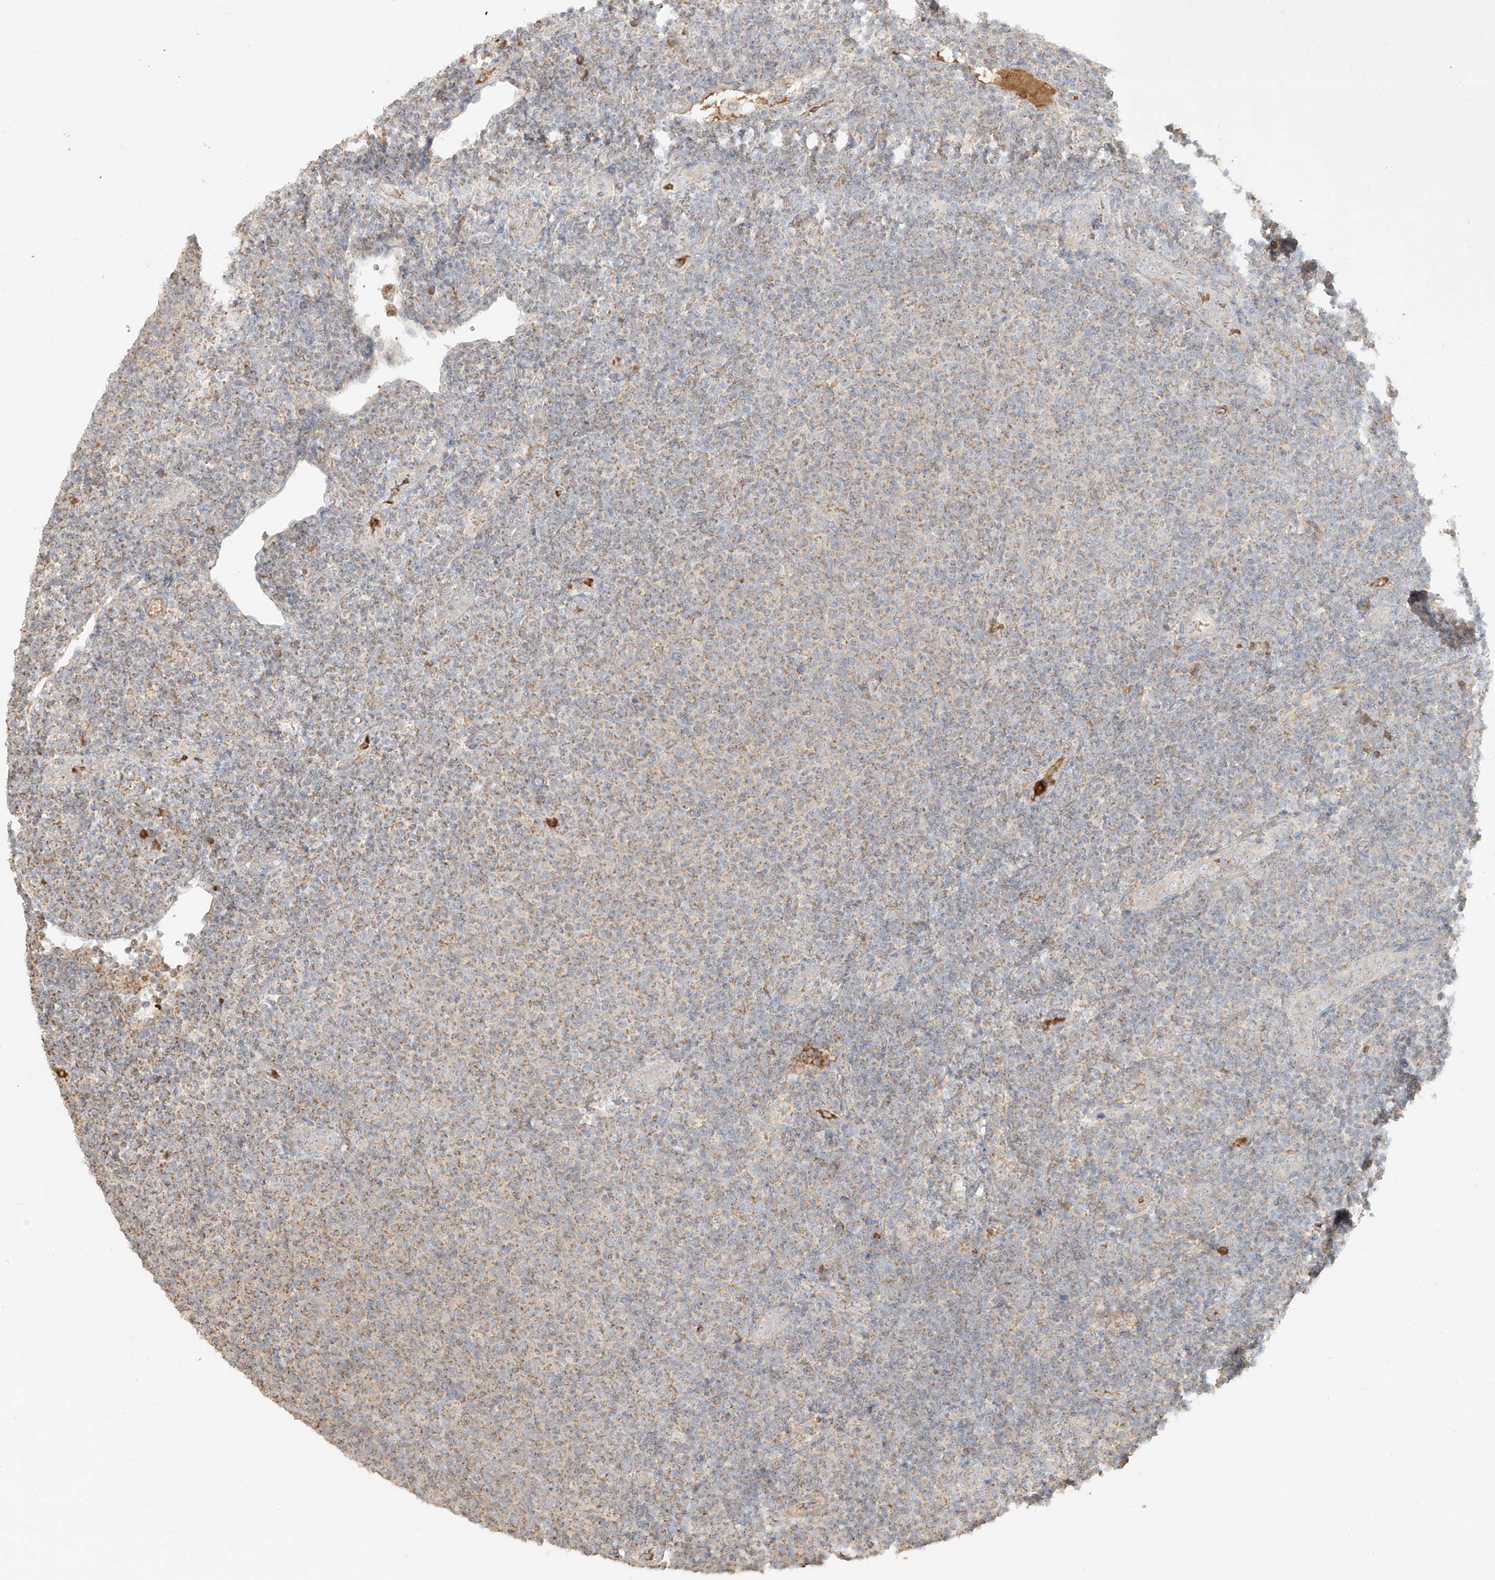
{"staining": {"intensity": "weak", "quantity": "25%-75%", "location": "cytoplasmic/membranous"}, "tissue": "lymphoma", "cell_type": "Tumor cells", "image_type": "cancer", "snomed": [{"axis": "morphology", "description": "Malignant lymphoma, non-Hodgkin's type, Low grade"}, {"axis": "topography", "description": "Lymph node"}], "caption": "A brown stain shows weak cytoplasmic/membranous staining of a protein in human lymphoma tumor cells. (Brightfield microscopy of DAB IHC at high magnification).", "gene": "KPNA7", "patient": {"sex": "male", "age": 66}}